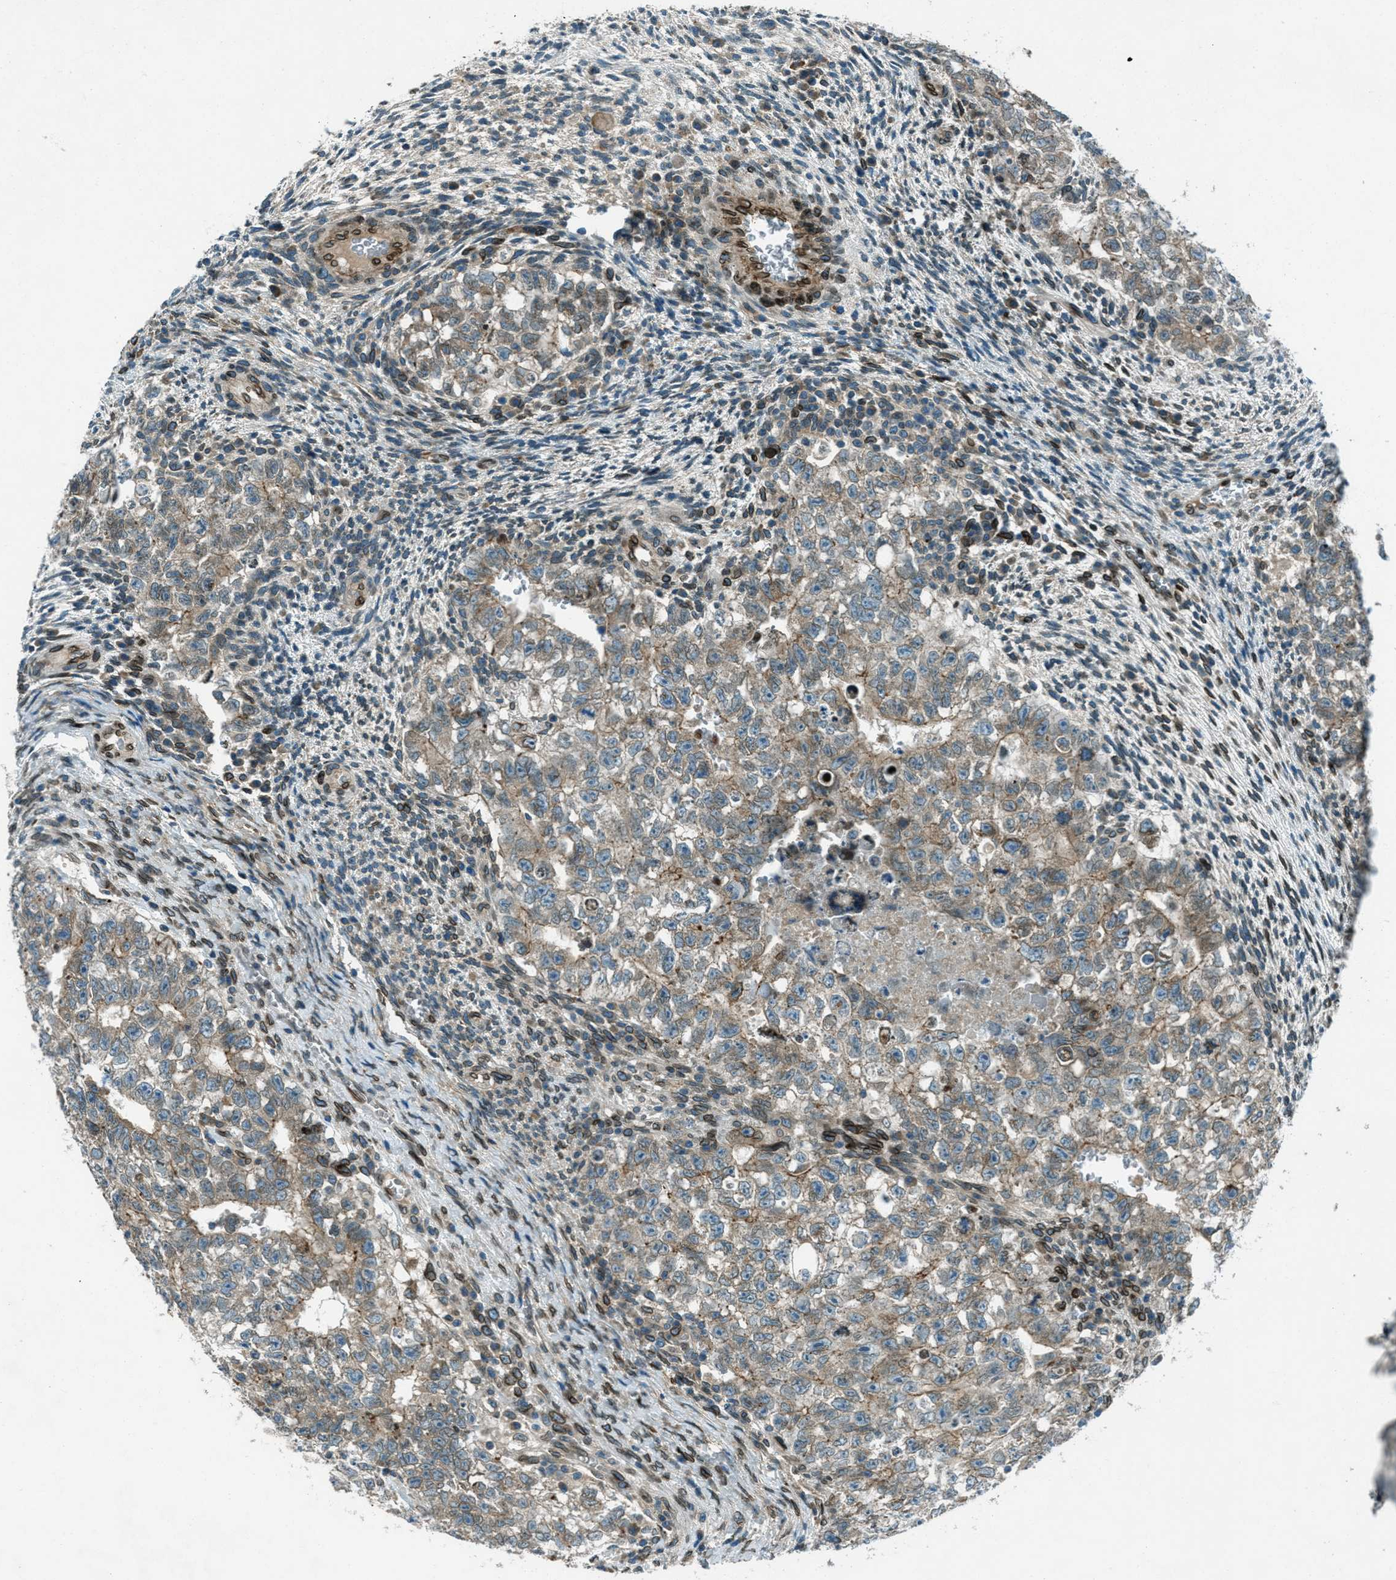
{"staining": {"intensity": "moderate", "quantity": ">75%", "location": "cytoplasmic/membranous"}, "tissue": "testis cancer", "cell_type": "Tumor cells", "image_type": "cancer", "snomed": [{"axis": "morphology", "description": "Seminoma, NOS"}, {"axis": "morphology", "description": "Carcinoma, Embryonal, NOS"}, {"axis": "topography", "description": "Testis"}], "caption": "Tumor cells show moderate cytoplasmic/membranous staining in approximately >75% of cells in testis cancer.", "gene": "LEMD2", "patient": {"sex": "male", "age": 38}}